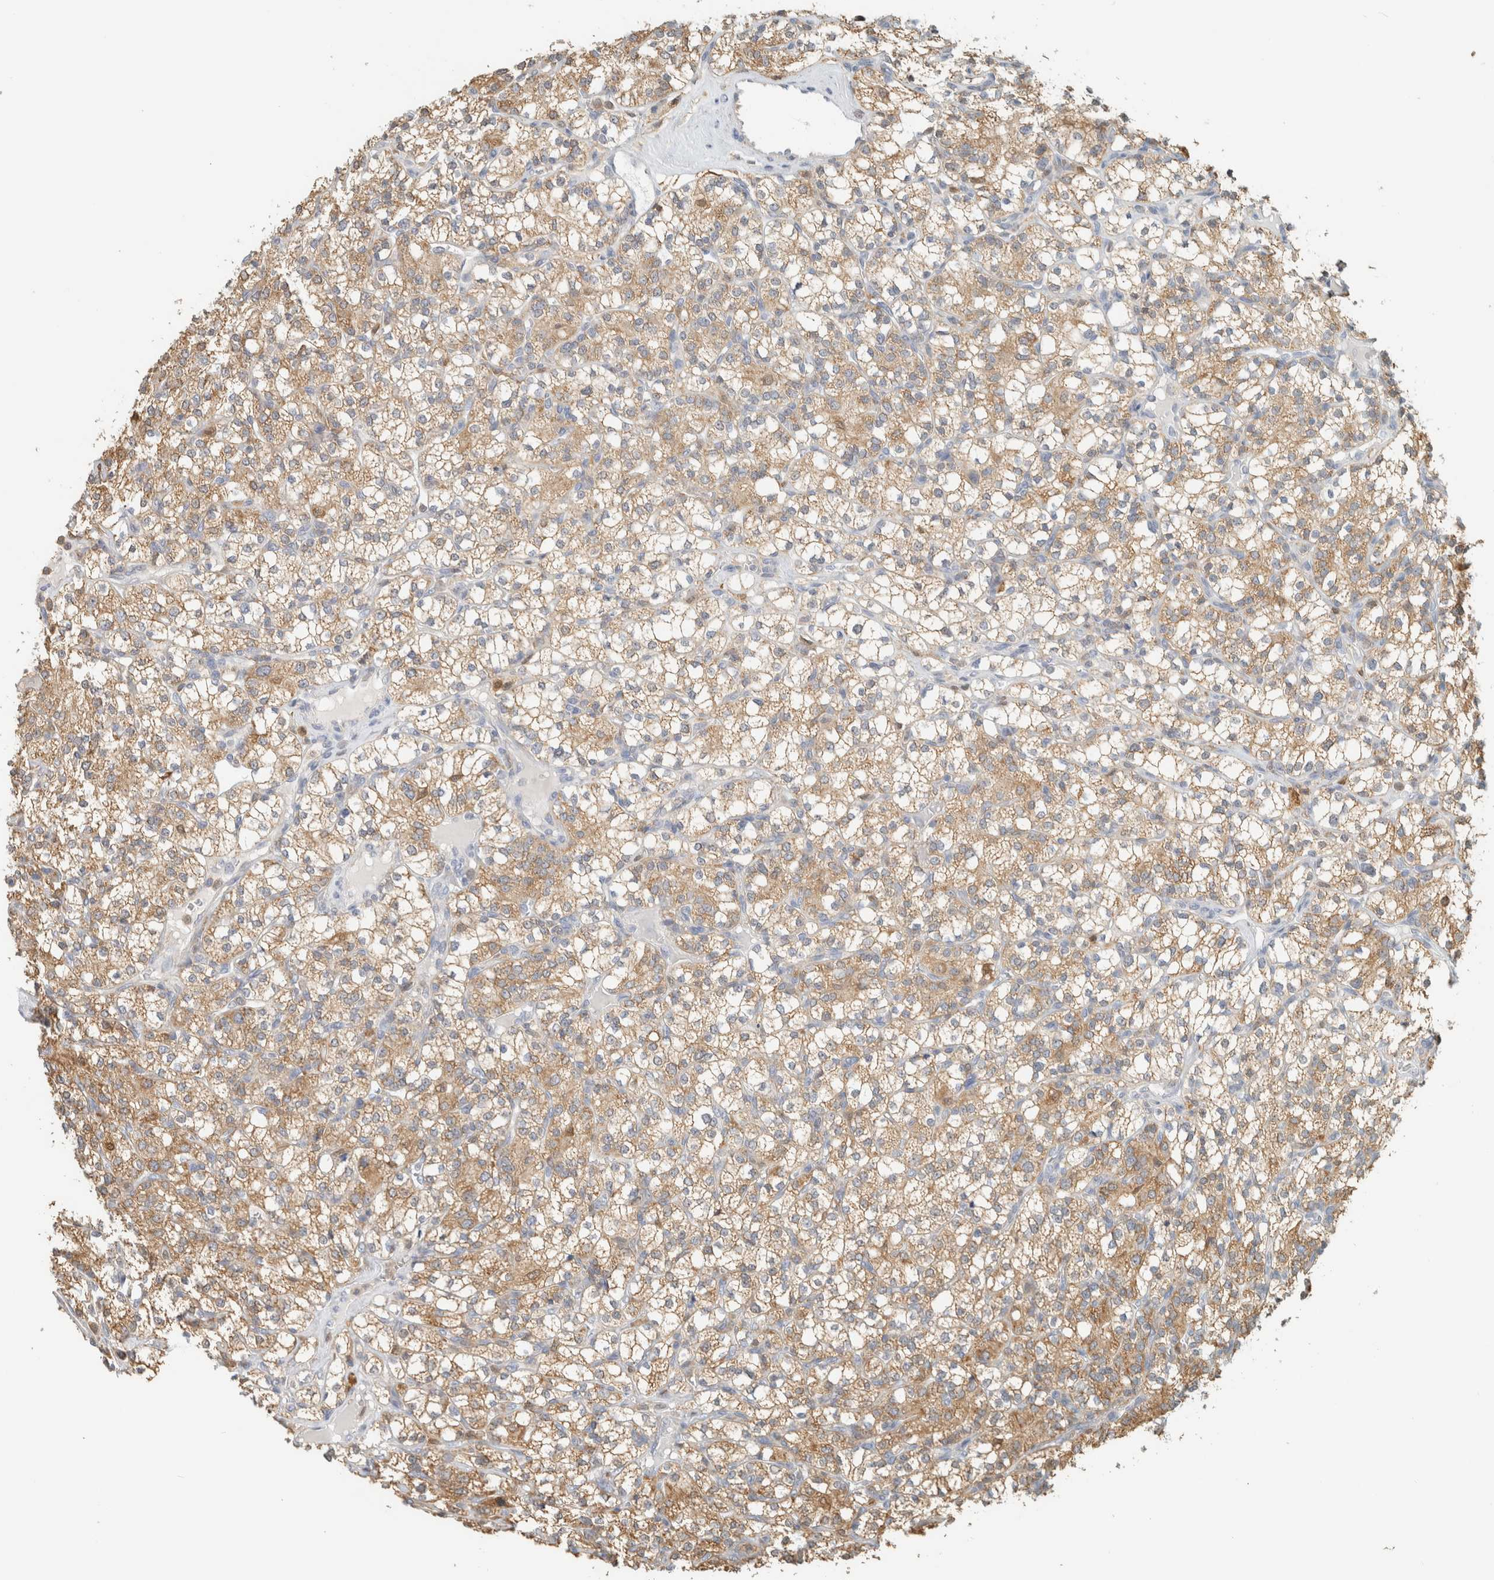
{"staining": {"intensity": "moderate", "quantity": ">75%", "location": "cytoplasmic/membranous"}, "tissue": "renal cancer", "cell_type": "Tumor cells", "image_type": "cancer", "snomed": [{"axis": "morphology", "description": "Adenocarcinoma, NOS"}, {"axis": "topography", "description": "Kidney"}], "caption": "A histopathology image showing moderate cytoplasmic/membranous positivity in approximately >75% of tumor cells in renal adenocarcinoma, as visualized by brown immunohistochemical staining.", "gene": "CAPG", "patient": {"sex": "male", "age": 77}}